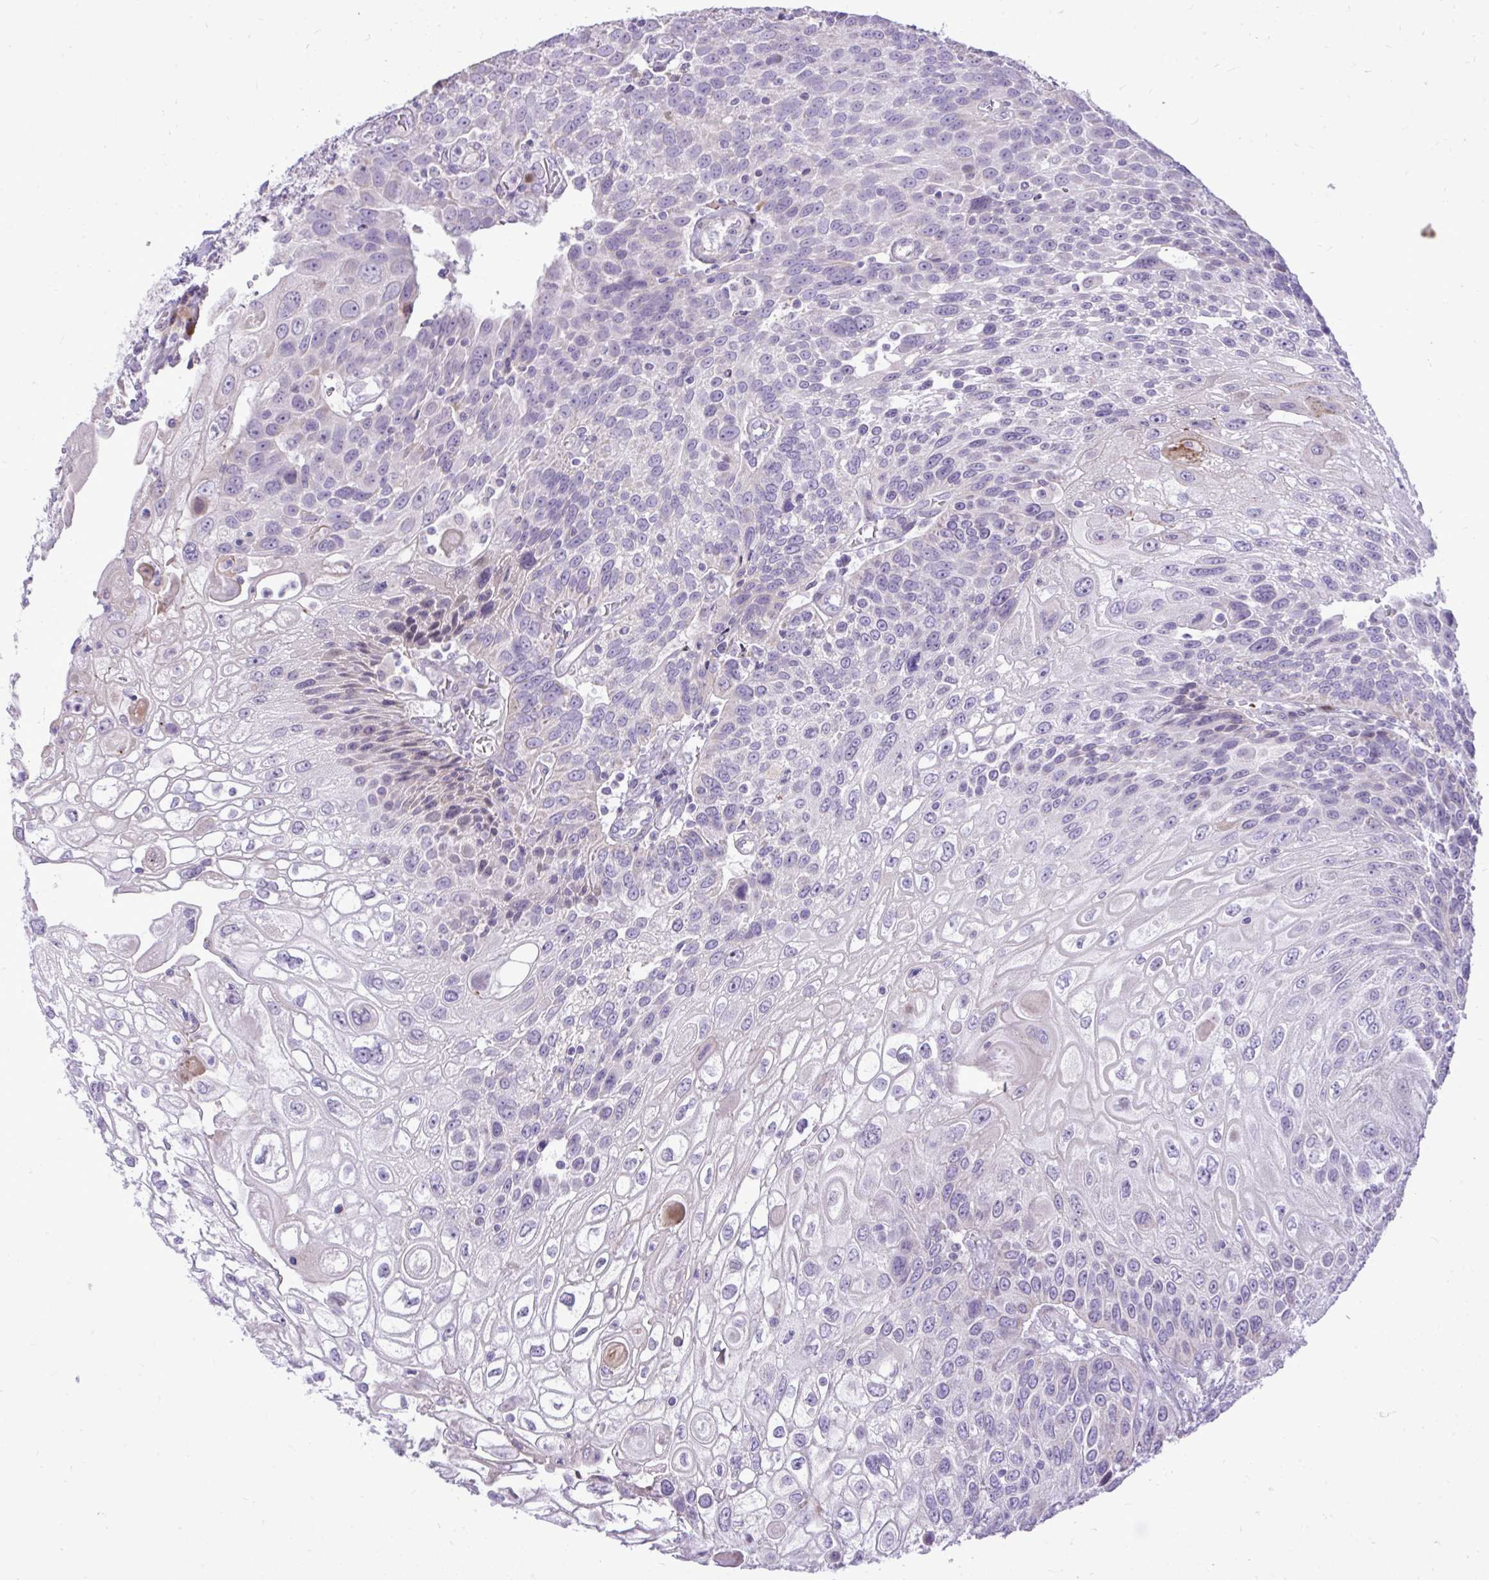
{"staining": {"intensity": "negative", "quantity": "none", "location": "none"}, "tissue": "urothelial cancer", "cell_type": "Tumor cells", "image_type": "cancer", "snomed": [{"axis": "morphology", "description": "Urothelial carcinoma, High grade"}, {"axis": "topography", "description": "Urinary bladder"}], "caption": "This is a micrograph of immunohistochemistry (IHC) staining of urothelial cancer, which shows no staining in tumor cells.", "gene": "SPAG1", "patient": {"sex": "female", "age": 70}}